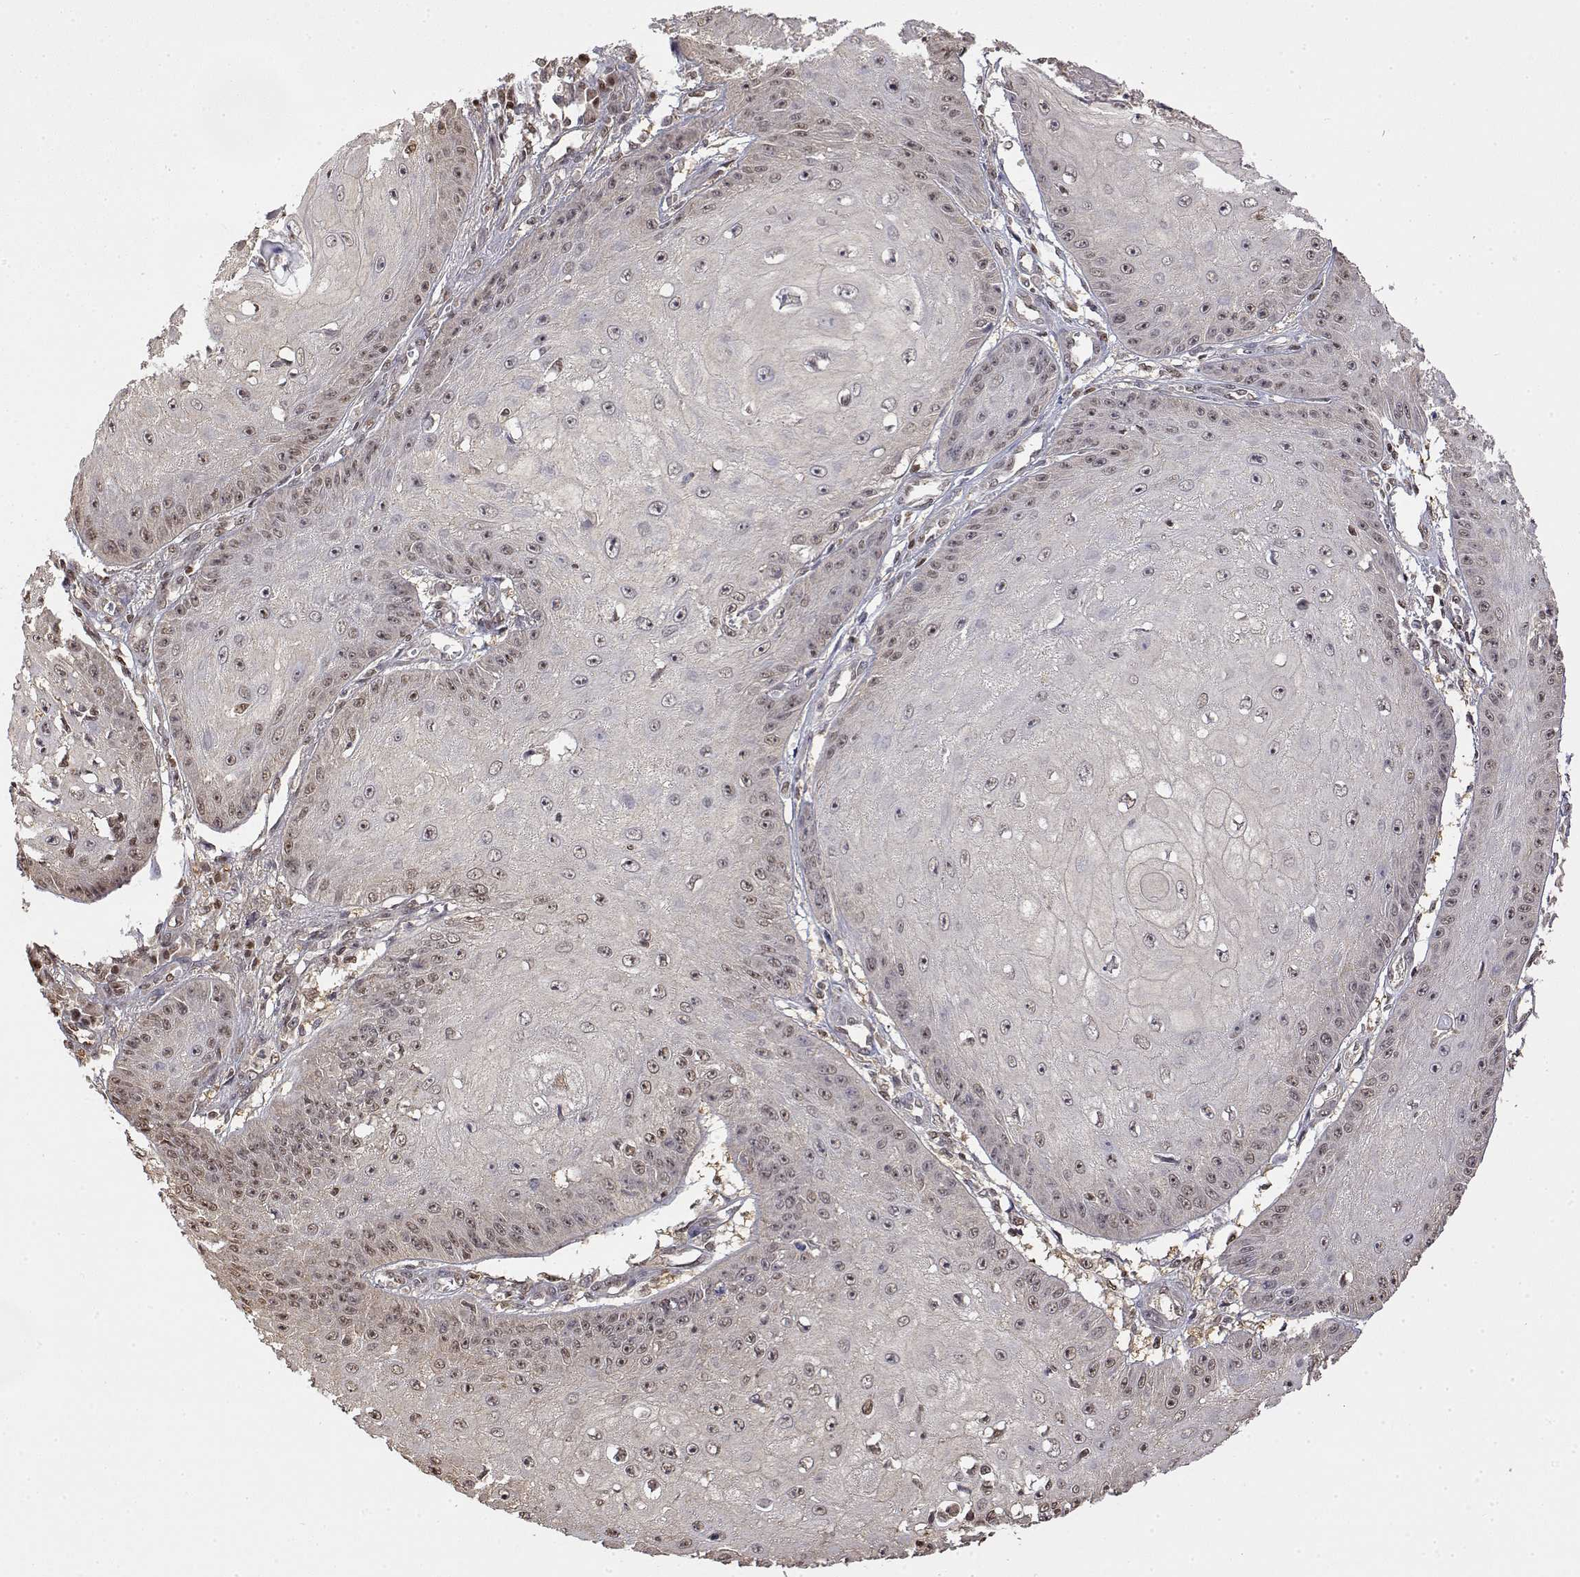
{"staining": {"intensity": "weak", "quantity": ">75%", "location": "nuclear"}, "tissue": "skin cancer", "cell_type": "Tumor cells", "image_type": "cancer", "snomed": [{"axis": "morphology", "description": "Squamous cell carcinoma, NOS"}, {"axis": "topography", "description": "Skin"}], "caption": "Skin cancer stained with a brown dye displays weak nuclear positive staining in about >75% of tumor cells.", "gene": "TPI1", "patient": {"sex": "male", "age": 70}}